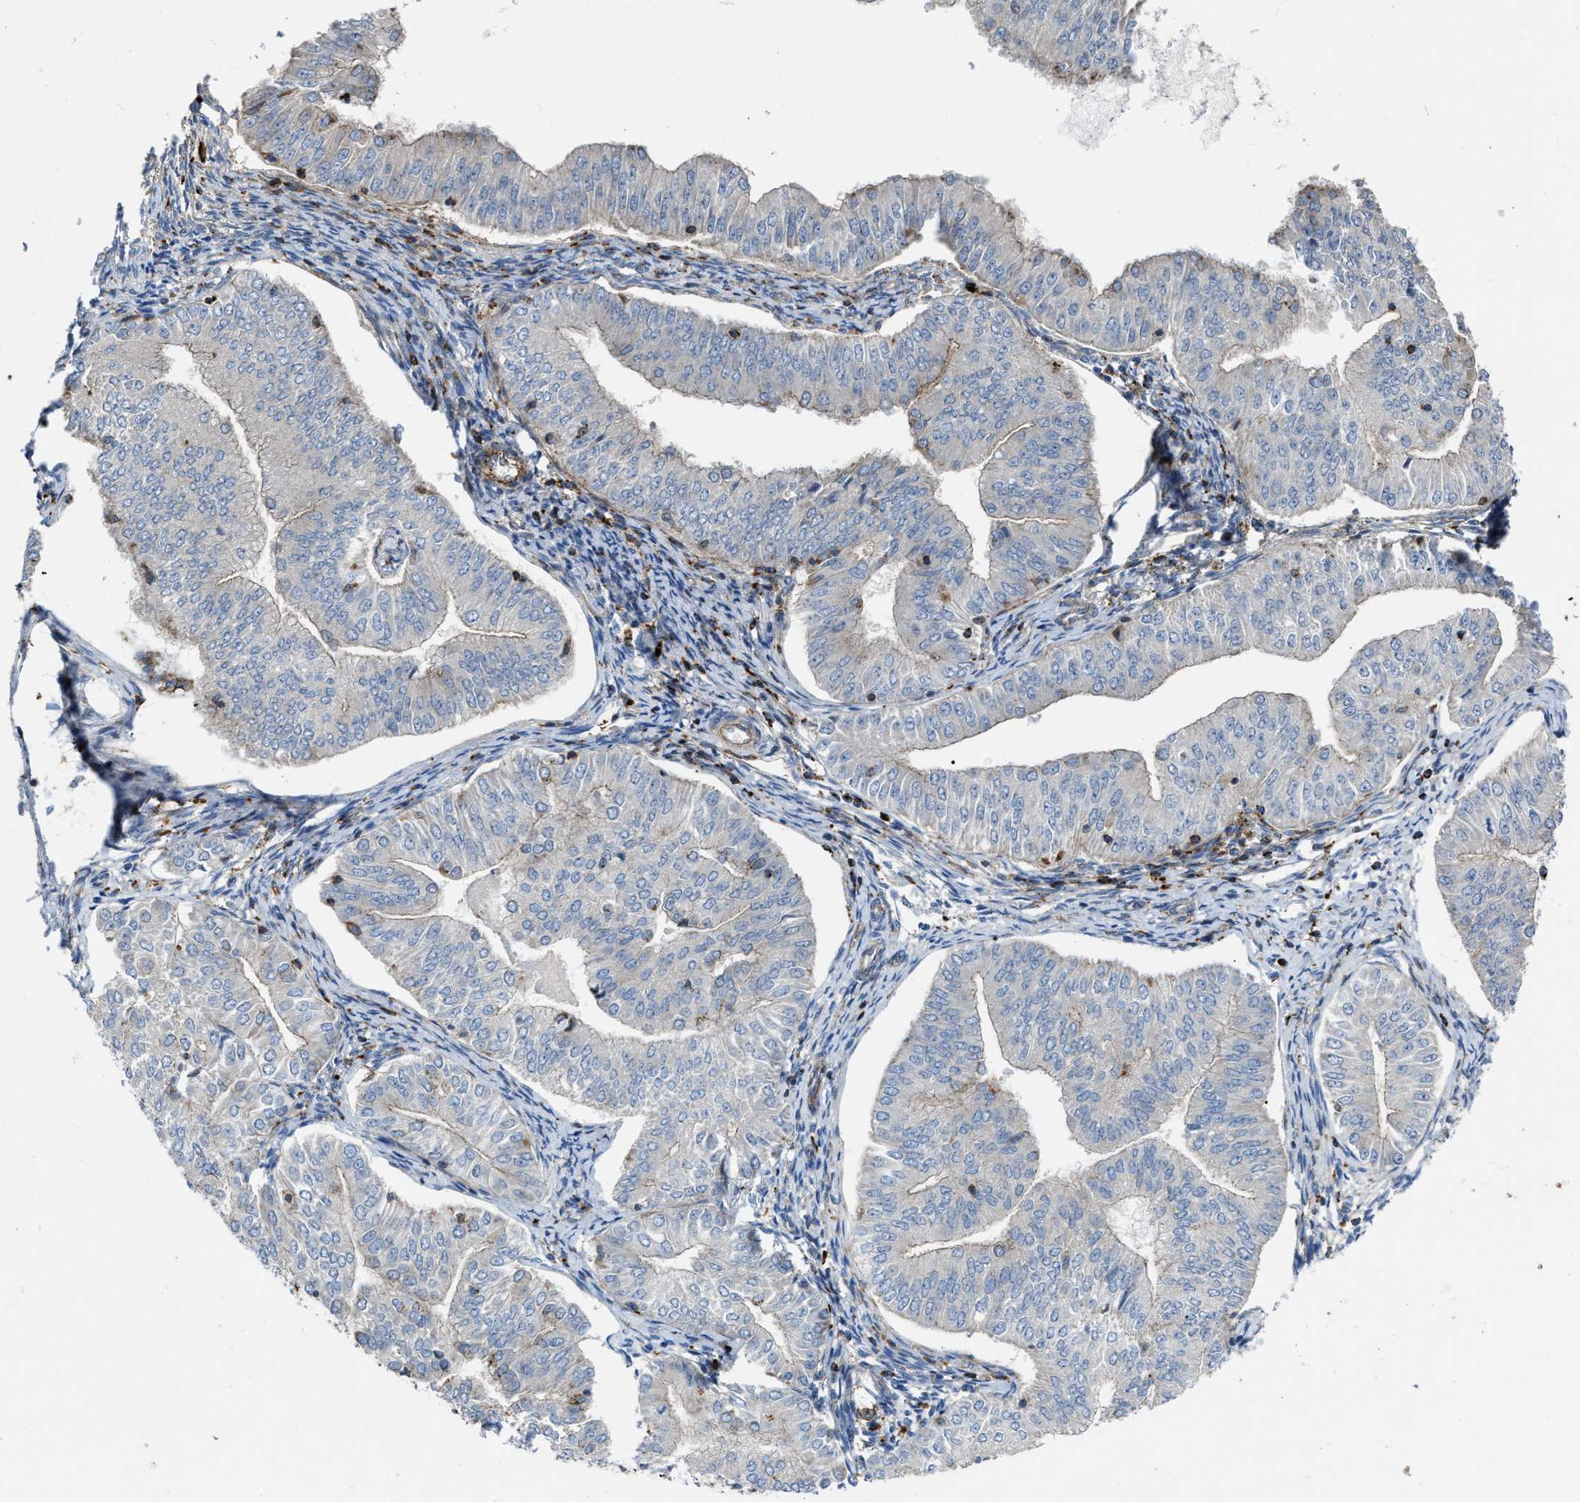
{"staining": {"intensity": "negative", "quantity": "none", "location": "none"}, "tissue": "endometrial cancer", "cell_type": "Tumor cells", "image_type": "cancer", "snomed": [{"axis": "morphology", "description": "Normal tissue, NOS"}, {"axis": "morphology", "description": "Adenocarcinoma, NOS"}, {"axis": "topography", "description": "Endometrium"}], "caption": "DAB immunohistochemical staining of endometrial adenocarcinoma exhibits no significant expression in tumor cells.", "gene": "AGPAT2", "patient": {"sex": "female", "age": 53}}